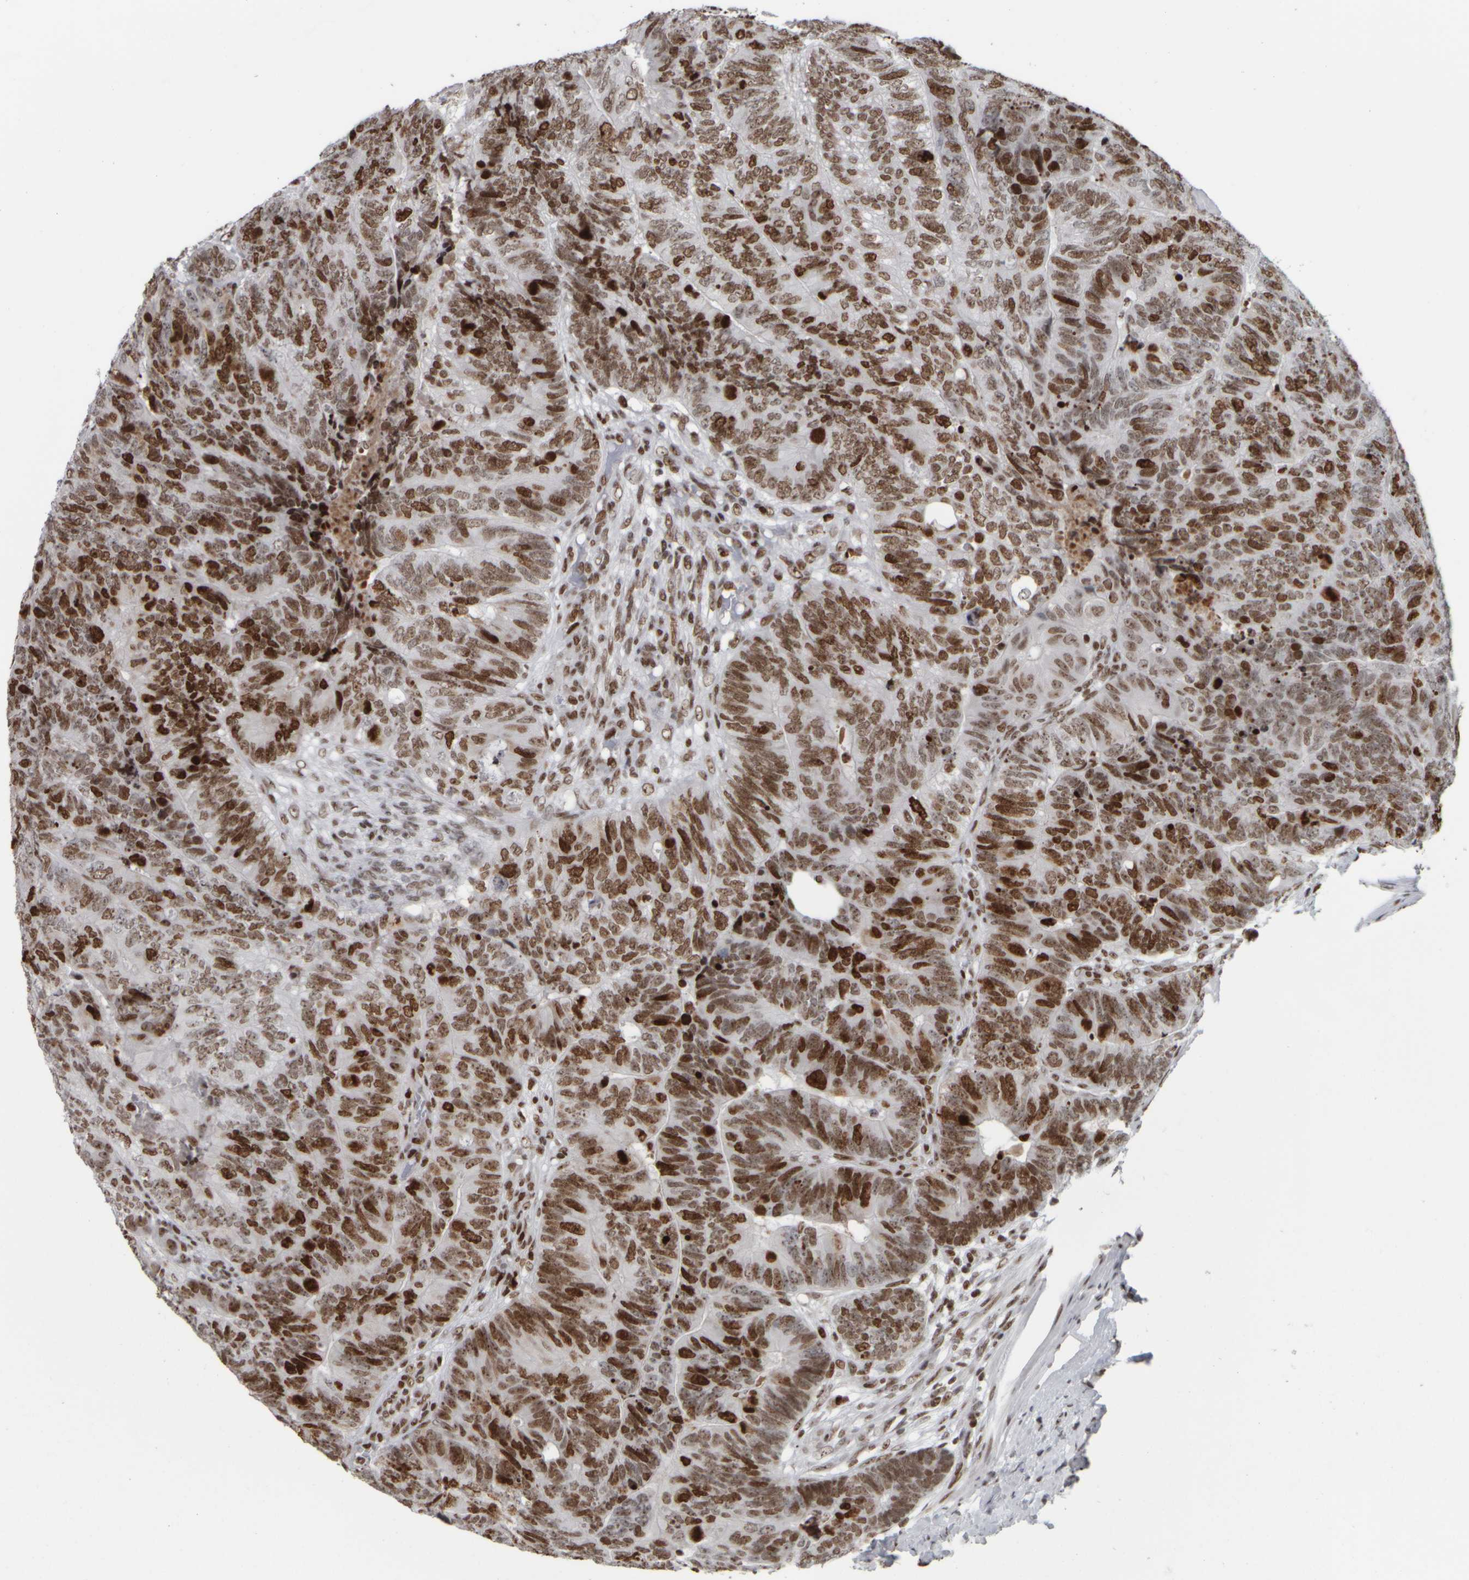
{"staining": {"intensity": "moderate", "quantity": ">75%", "location": "nuclear"}, "tissue": "colorectal cancer", "cell_type": "Tumor cells", "image_type": "cancer", "snomed": [{"axis": "morphology", "description": "Adenocarcinoma, NOS"}, {"axis": "topography", "description": "Colon"}], "caption": "A high-resolution image shows immunohistochemistry (IHC) staining of colorectal cancer, which reveals moderate nuclear expression in about >75% of tumor cells.", "gene": "TOP2B", "patient": {"sex": "female", "age": 67}}